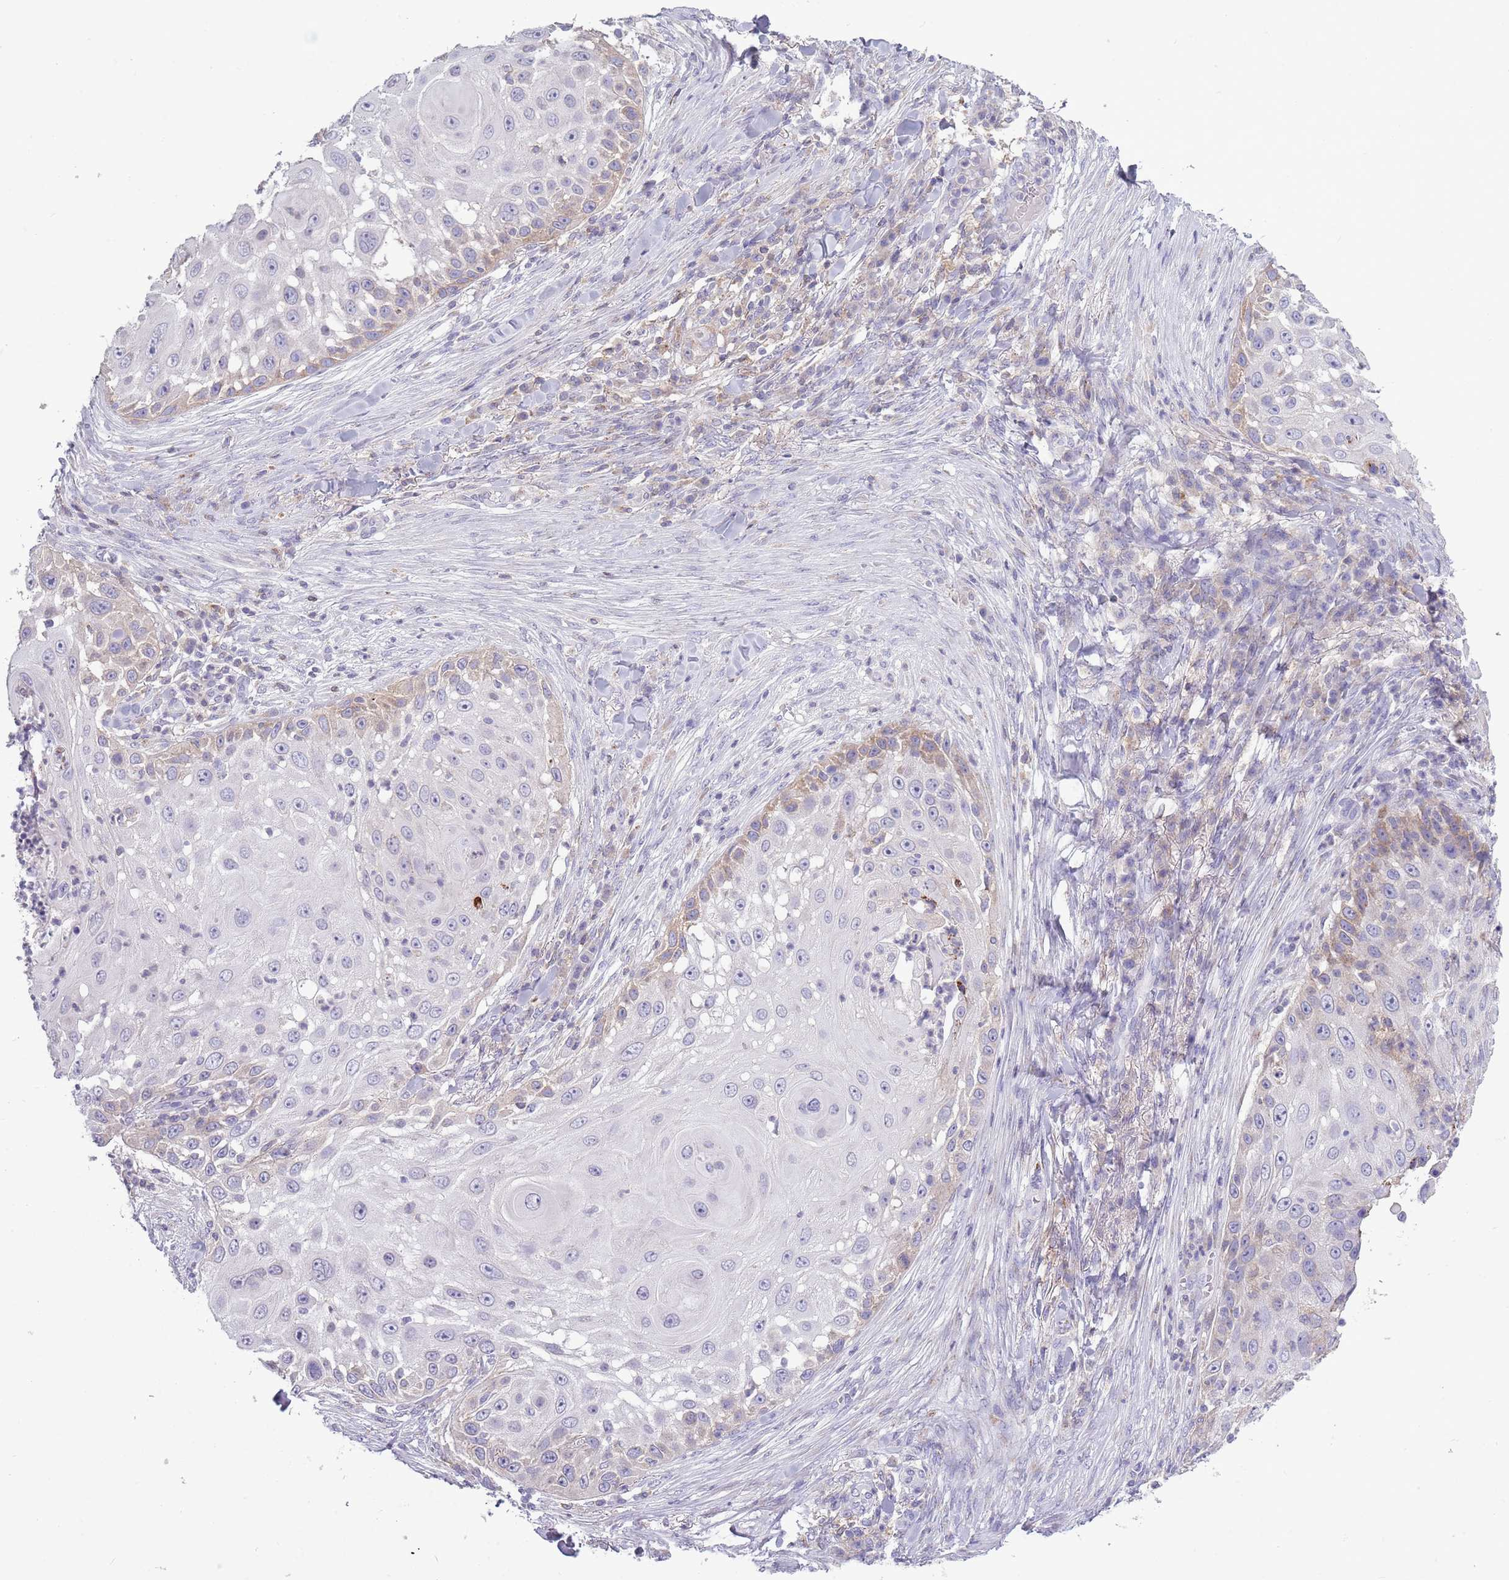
{"staining": {"intensity": "weak", "quantity": "<25%", "location": "cytoplasmic/membranous"}, "tissue": "skin cancer", "cell_type": "Tumor cells", "image_type": "cancer", "snomed": [{"axis": "morphology", "description": "Squamous cell carcinoma, NOS"}, {"axis": "topography", "description": "Skin"}], "caption": "Immunohistochemistry (IHC) image of human skin cancer (squamous cell carcinoma) stained for a protein (brown), which demonstrates no expression in tumor cells.", "gene": "ACSBG1", "patient": {"sex": "female", "age": 44}}